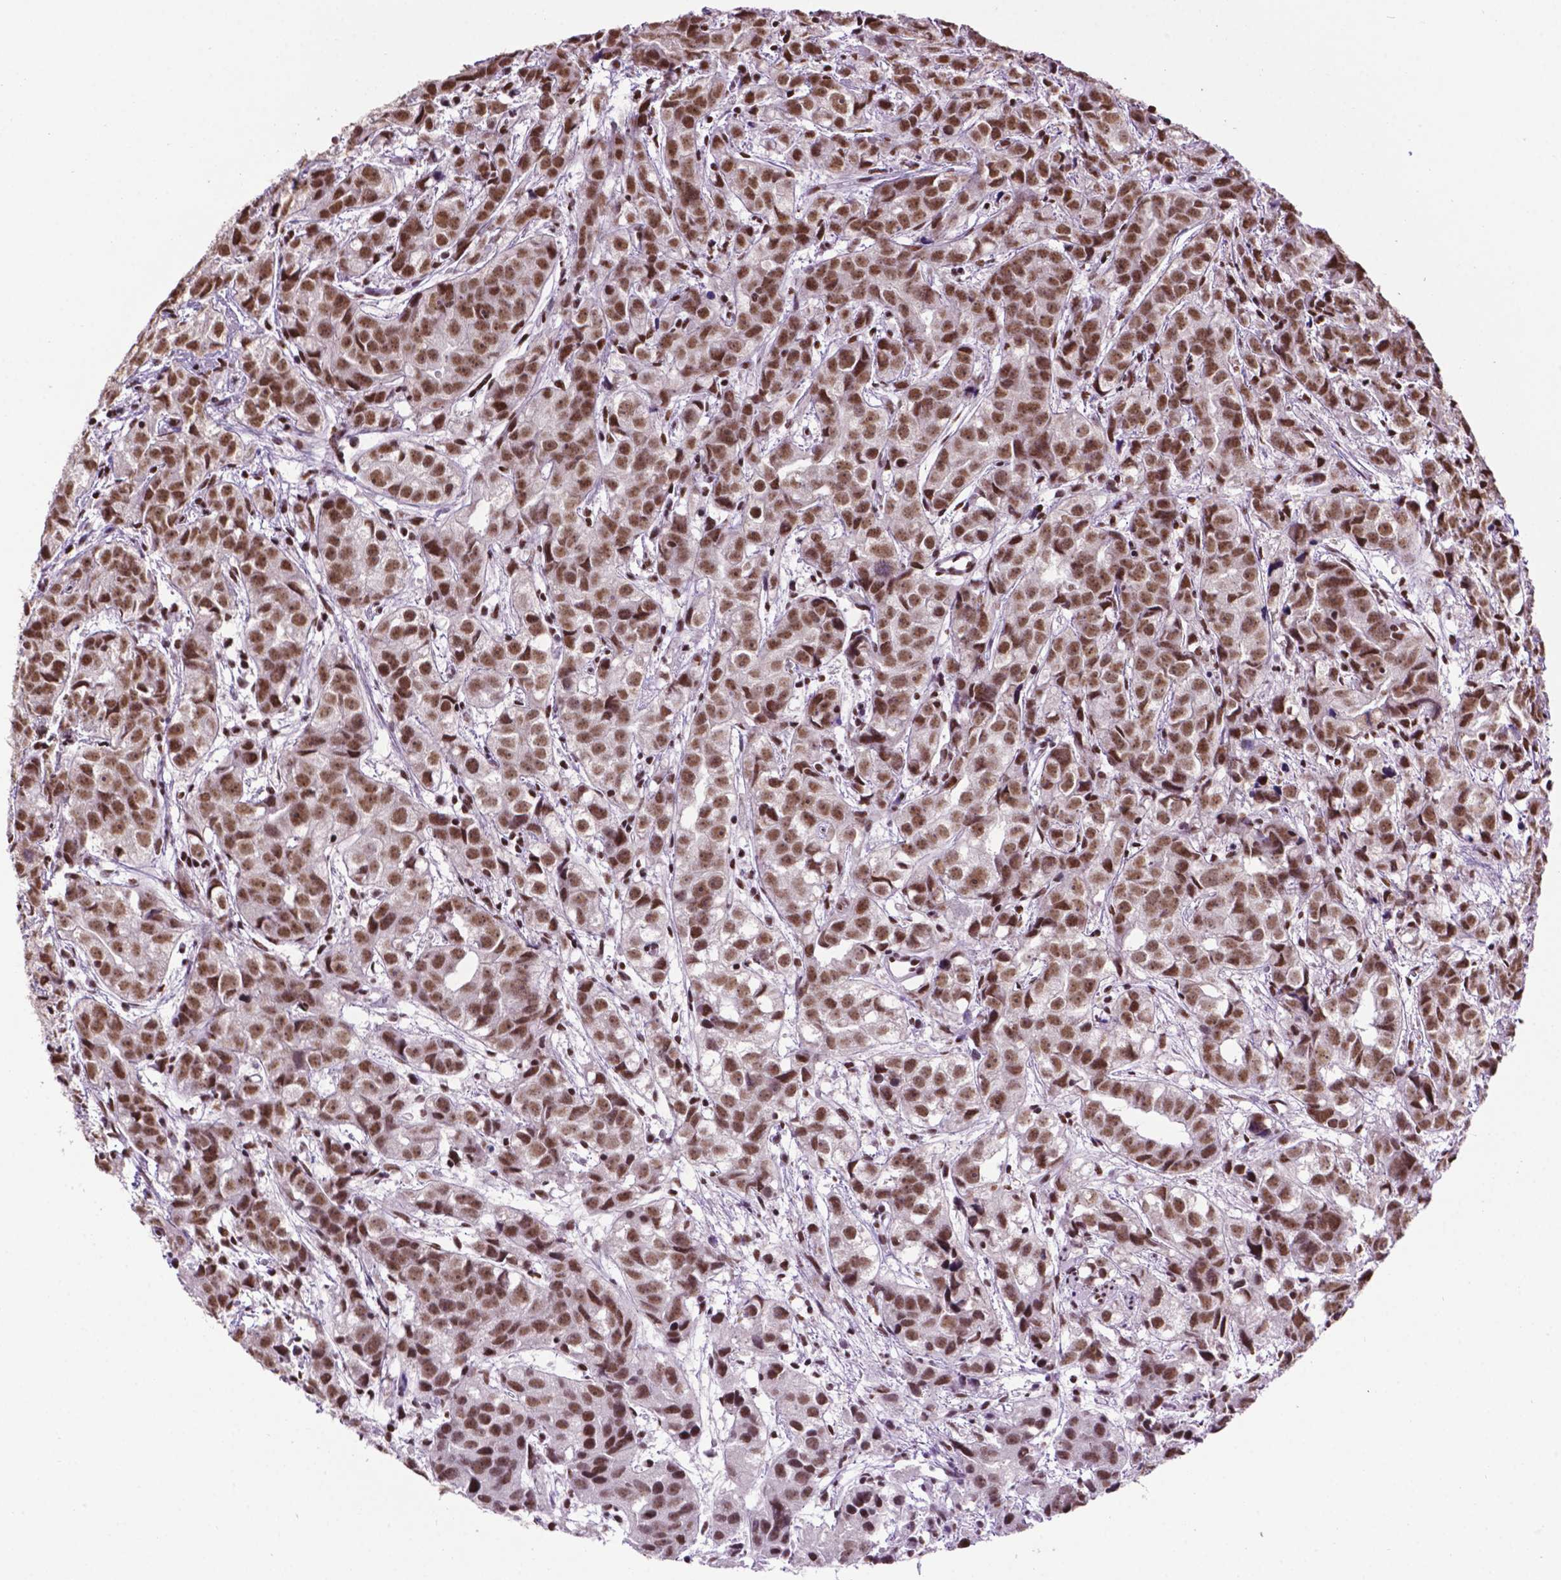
{"staining": {"intensity": "moderate", "quantity": ">75%", "location": "nuclear"}, "tissue": "prostate cancer", "cell_type": "Tumor cells", "image_type": "cancer", "snomed": [{"axis": "morphology", "description": "Adenocarcinoma, High grade"}, {"axis": "topography", "description": "Prostate"}], "caption": "Tumor cells display moderate nuclear positivity in approximately >75% of cells in prostate high-grade adenocarcinoma. (DAB IHC with brightfield microscopy, high magnification).", "gene": "CCAR2", "patient": {"sex": "male", "age": 68}}